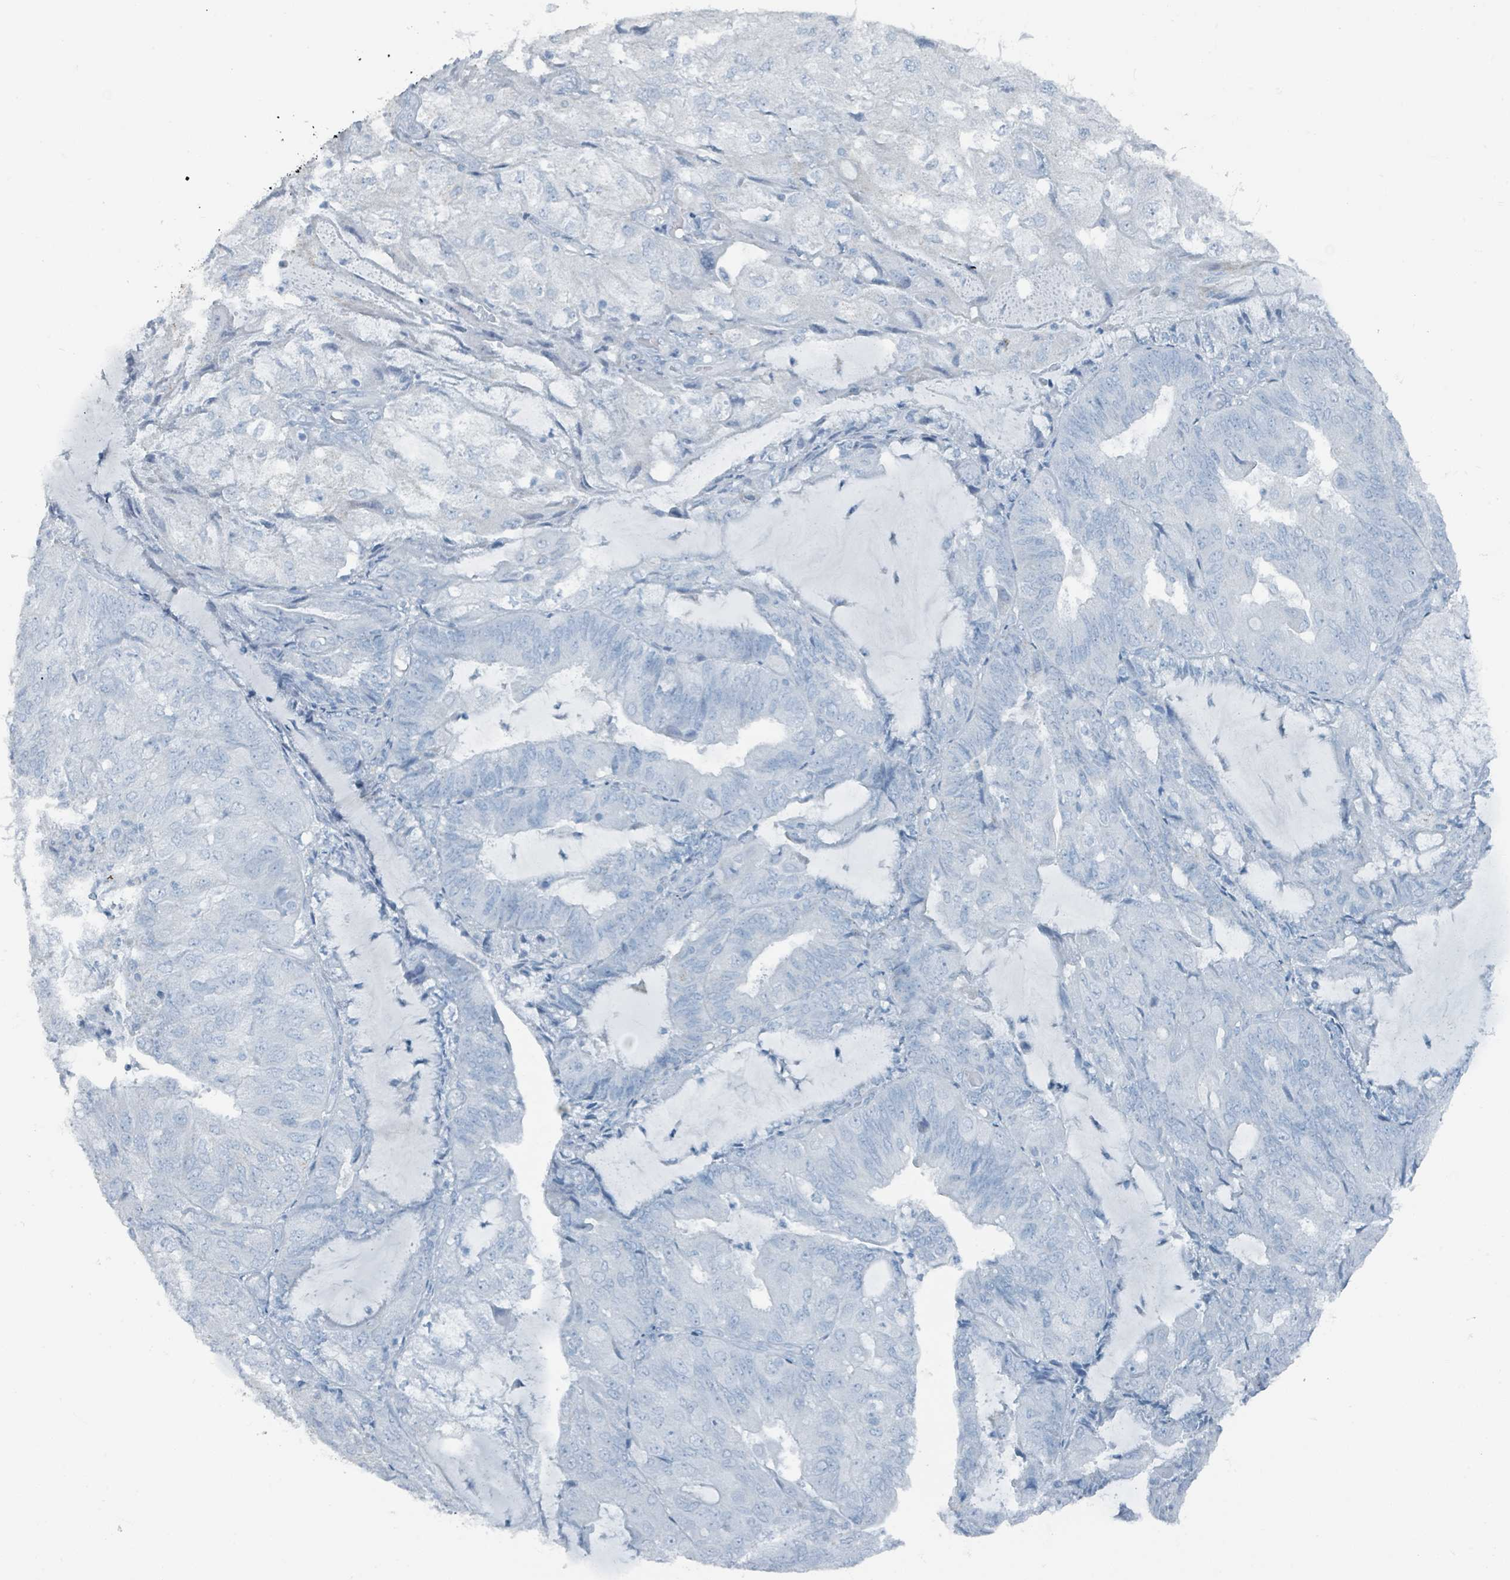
{"staining": {"intensity": "negative", "quantity": "none", "location": "none"}, "tissue": "endometrial cancer", "cell_type": "Tumor cells", "image_type": "cancer", "snomed": [{"axis": "morphology", "description": "Adenocarcinoma, NOS"}, {"axis": "topography", "description": "Endometrium"}], "caption": "This is an immunohistochemistry micrograph of adenocarcinoma (endometrial). There is no positivity in tumor cells.", "gene": "GAMT", "patient": {"sex": "female", "age": 81}}